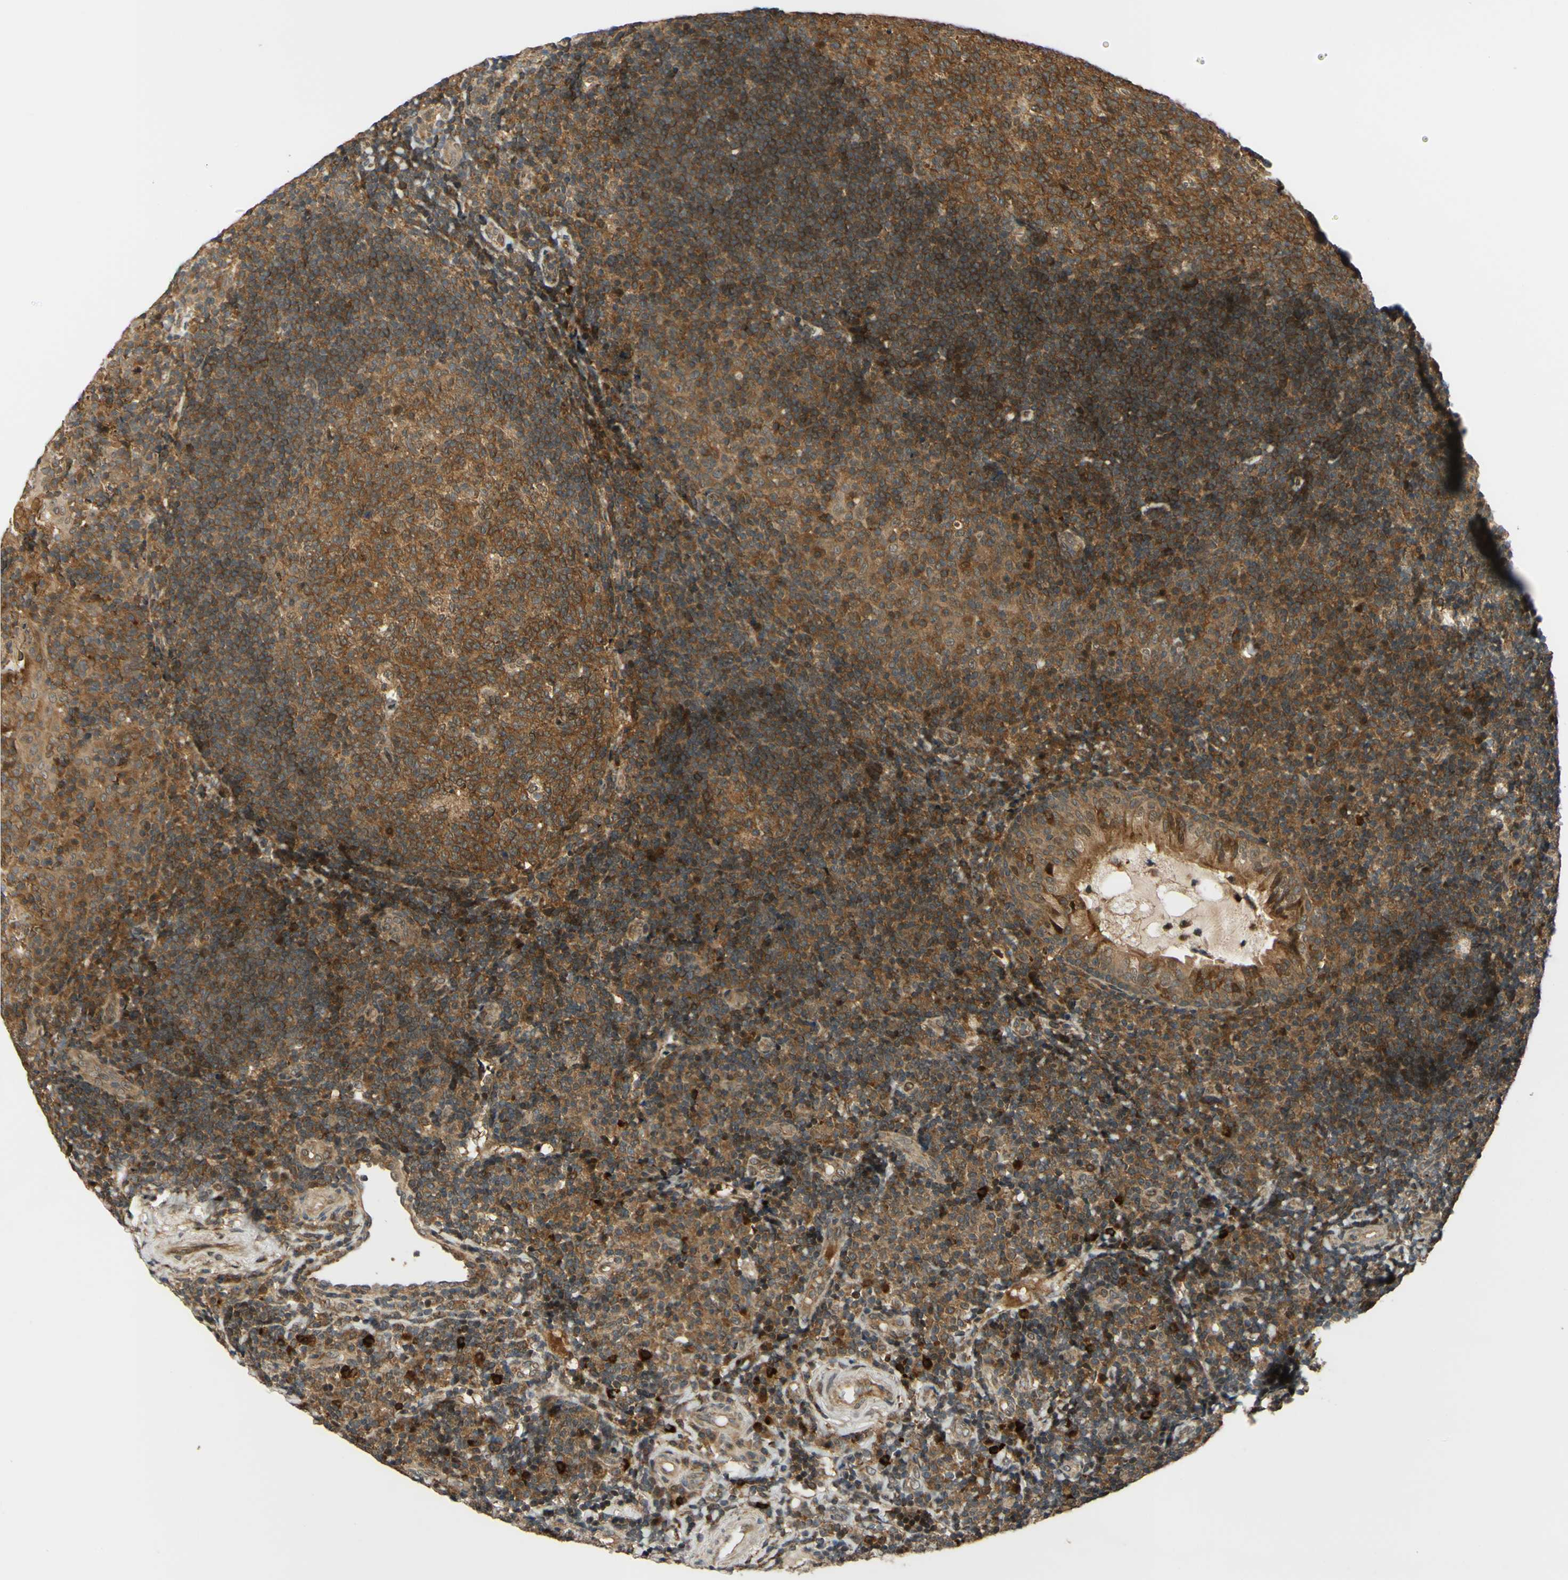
{"staining": {"intensity": "moderate", "quantity": ">75%", "location": "cytoplasmic/membranous"}, "tissue": "tonsil", "cell_type": "Germinal center cells", "image_type": "normal", "snomed": [{"axis": "morphology", "description": "Normal tissue, NOS"}, {"axis": "topography", "description": "Tonsil"}], "caption": "This histopathology image demonstrates immunohistochemistry (IHC) staining of benign tonsil, with medium moderate cytoplasmic/membranous staining in about >75% of germinal center cells.", "gene": "ABCC8", "patient": {"sex": "female", "age": 40}}